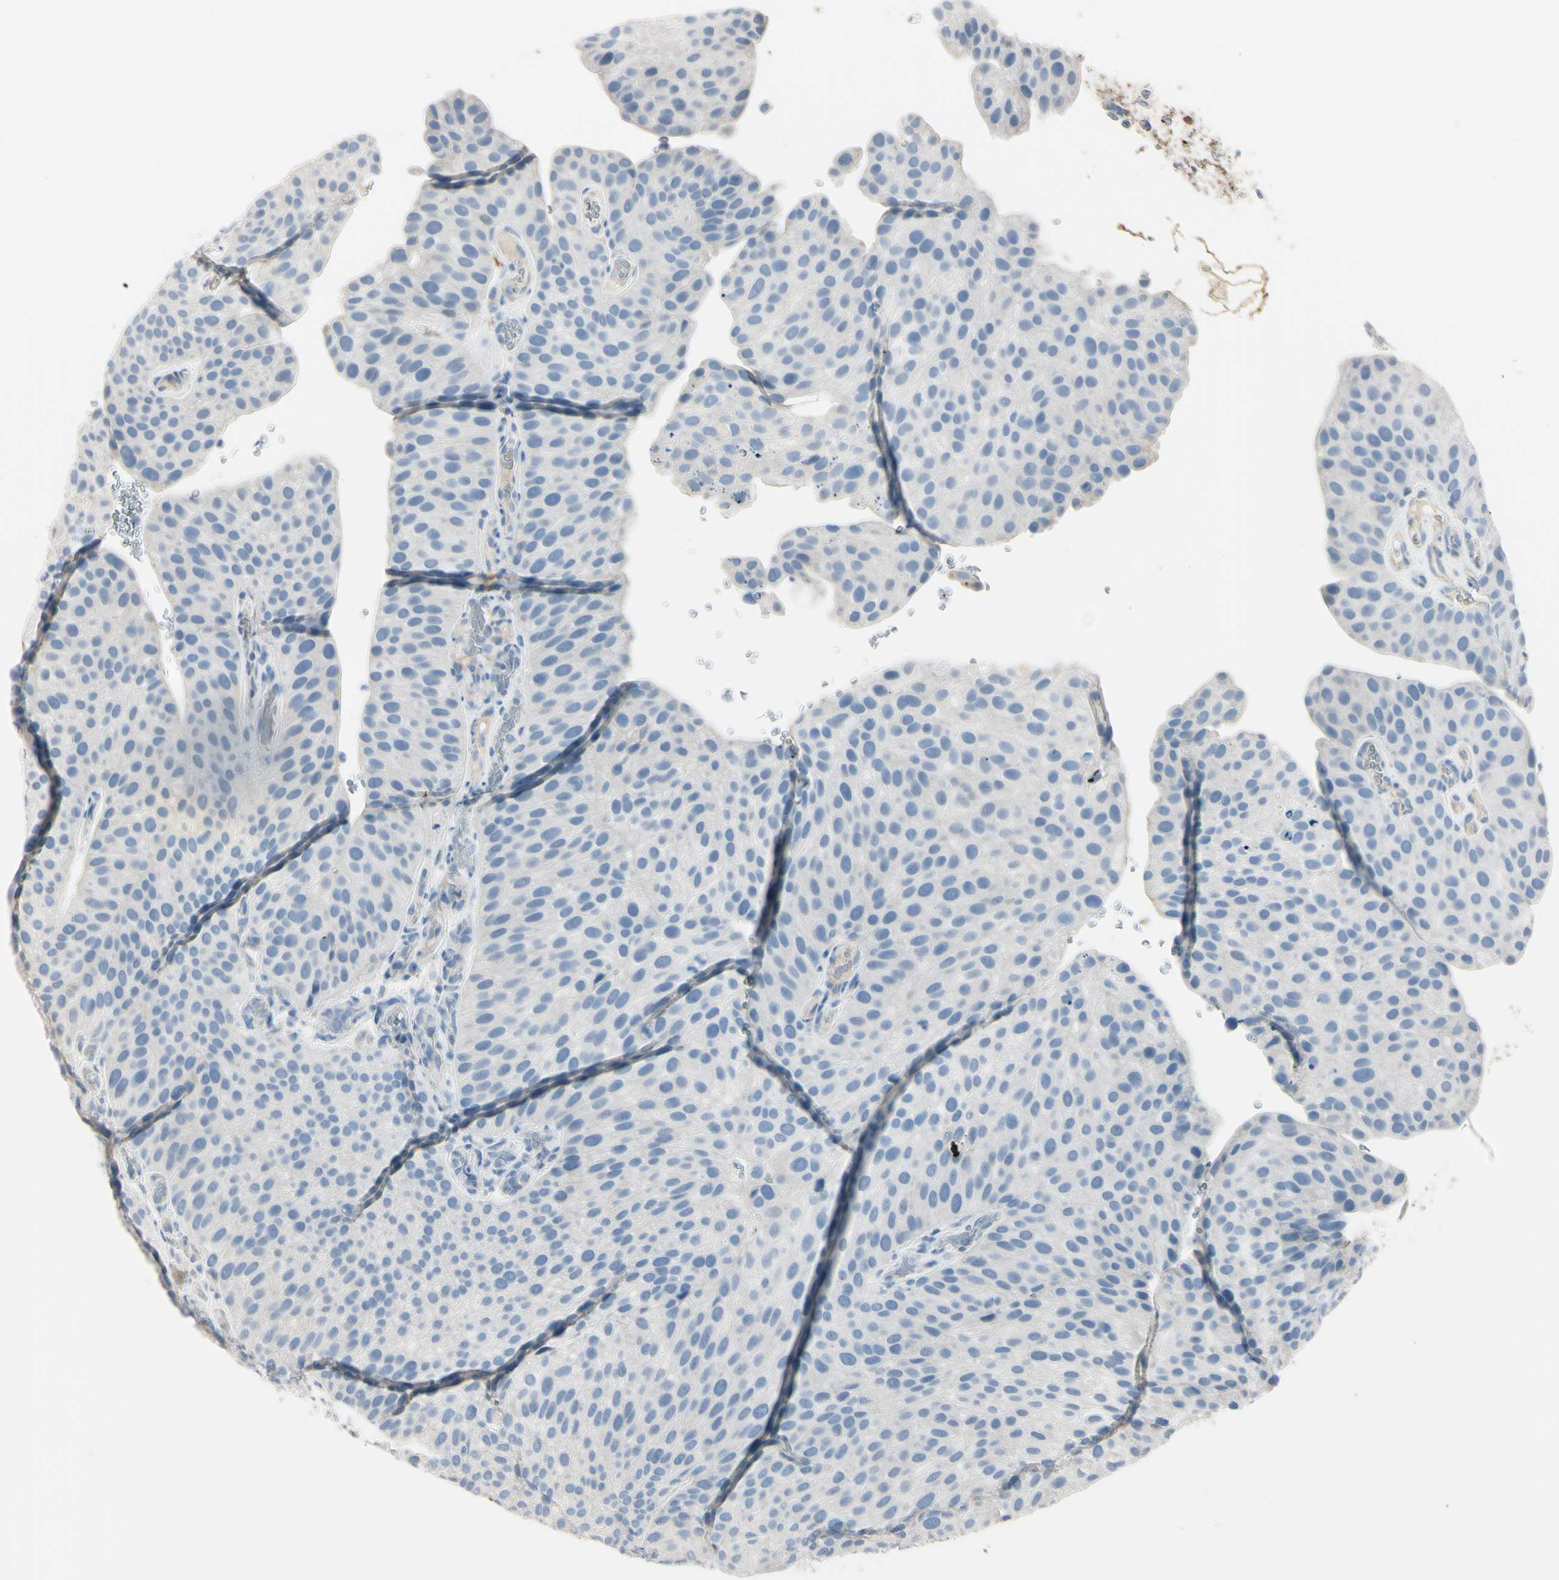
{"staining": {"intensity": "negative", "quantity": "none", "location": "none"}, "tissue": "urothelial cancer", "cell_type": "Tumor cells", "image_type": "cancer", "snomed": [{"axis": "morphology", "description": "Urothelial carcinoma, Low grade"}, {"axis": "topography", "description": "Smooth muscle"}, {"axis": "topography", "description": "Urinary bladder"}], "caption": "Tumor cells are negative for brown protein staining in urothelial carcinoma (low-grade). (Stains: DAB (3,3'-diaminobenzidine) IHC with hematoxylin counter stain, Microscopy: brightfield microscopy at high magnification).", "gene": "ANGPTL1", "patient": {"sex": "male", "age": 60}}